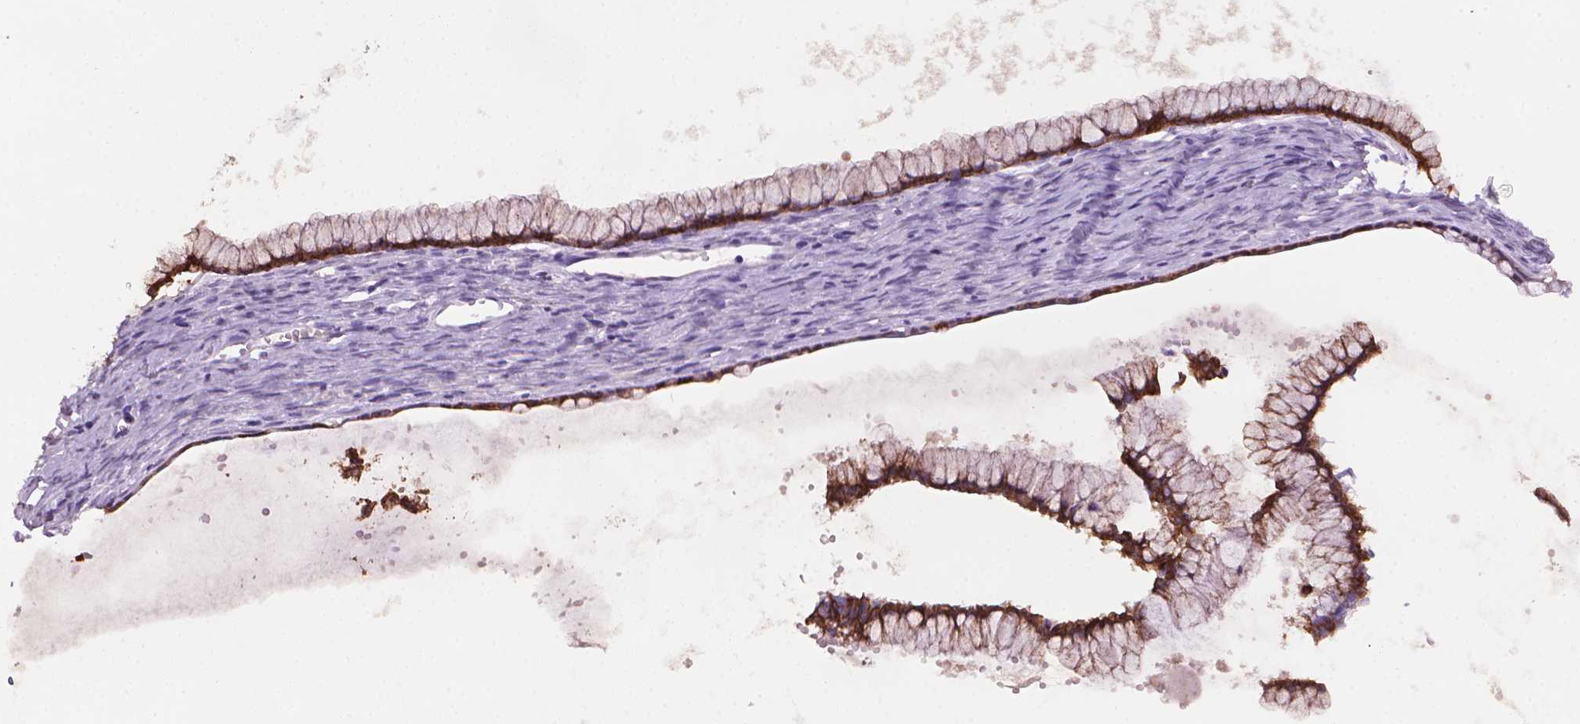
{"staining": {"intensity": "strong", "quantity": ">75%", "location": "cytoplasmic/membranous"}, "tissue": "ovarian cancer", "cell_type": "Tumor cells", "image_type": "cancer", "snomed": [{"axis": "morphology", "description": "Cystadenocarcinoma, mucinous, NOS"}, {"axis": "topography", "description": "Ovary"}], "caption": "A brown stain labels strong cytoplasmic/membranous staining of a protein in human ovarian cancer (mucinous cystadenocarcinoma) tumor cells.", "gene": "MUC1", "patient": {"sex": "female", "age": 41}}